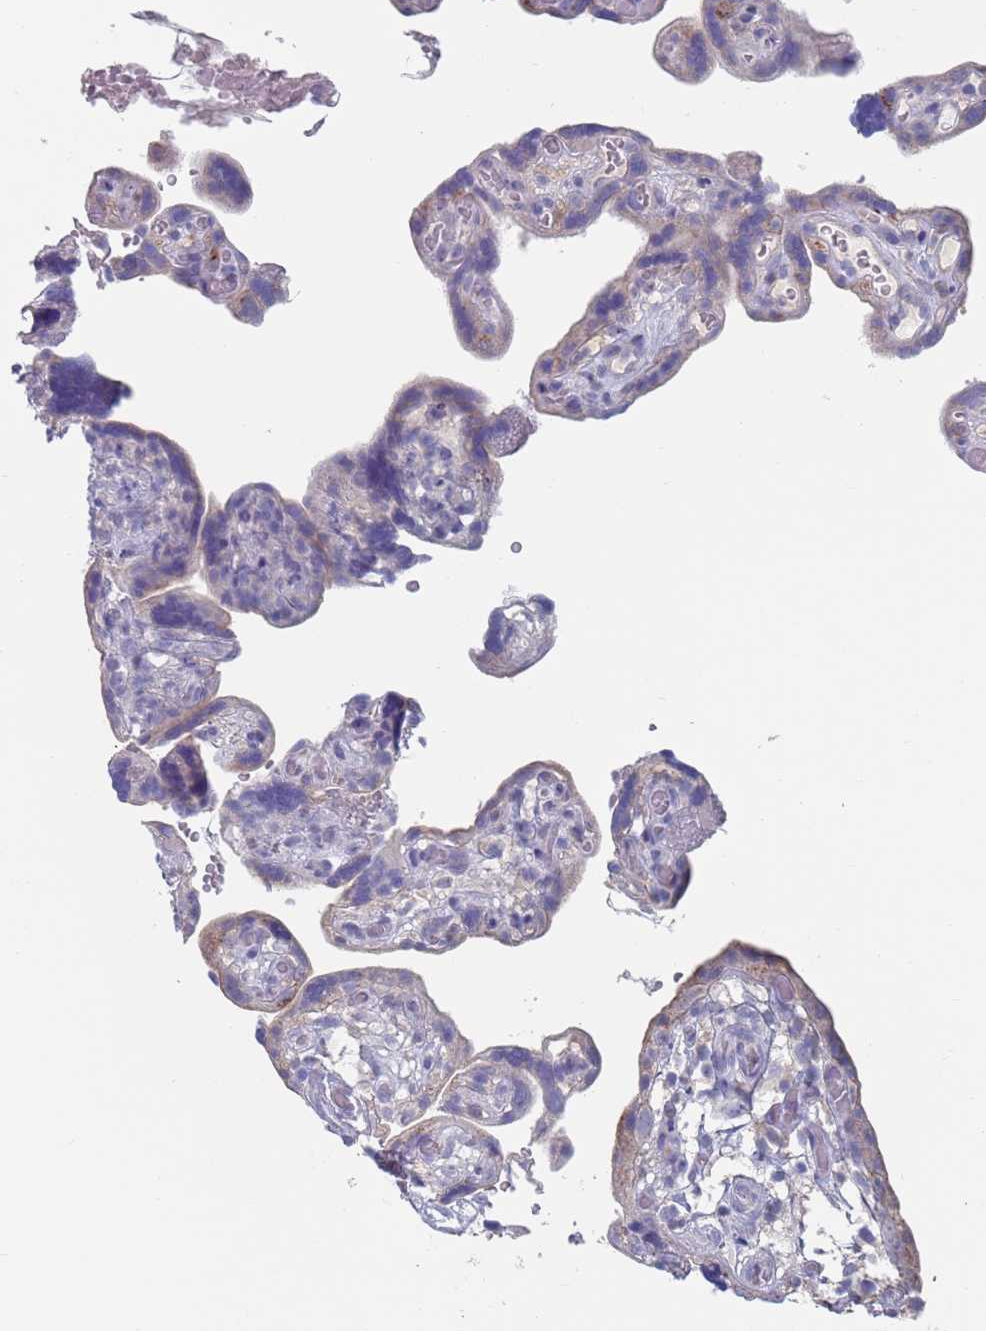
{"staining": {"intensity": "weak", "quantity": "<25%", "location": "cytoplasmic/membranous"}, "tissue": "placenta", "cell_type": "Decidual cells", "image_type": "normal", "snomed": [{"axis": "morphology", "description": "Normal tissue, NOS"}, {"axis": "topography", "description": "Placenta"}], "caption": "Immunohistochemical staining of unremarkable human placenta exhibits no significant expression in decidual cells. Nuclei are stained in blue.", "gene": "FUCA1", "patient": {"sex": "female", "age": 30}}